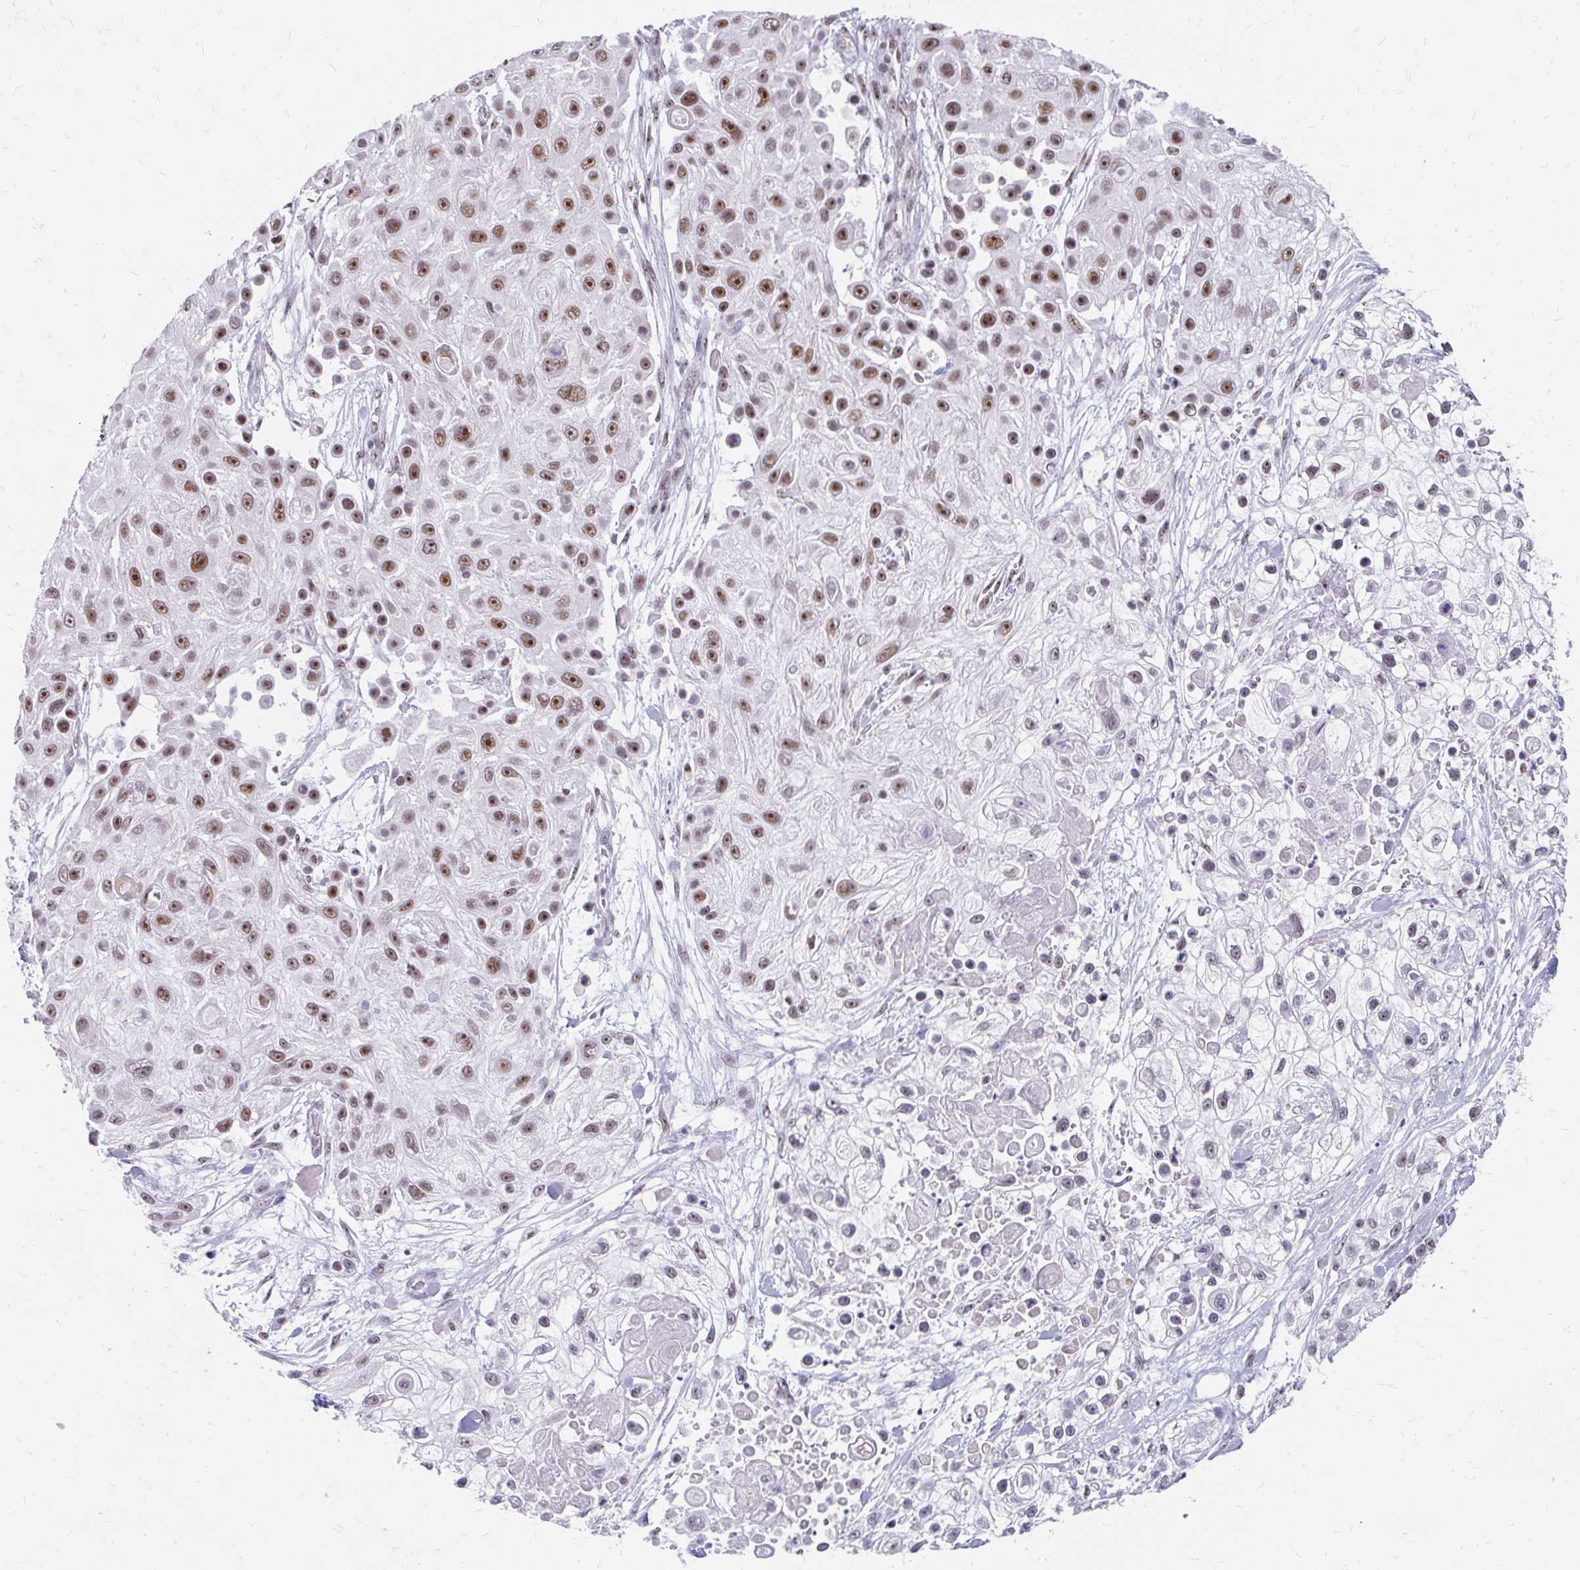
{"staining": {"intensity": "moderate", "quantity": ">75%", "location": "nuclear"}, "tissue": "skin cancer", "cell_type": "Tumor cells", "image_type": "cancer", "snomed": [{"axis": "morphology", "description": "Squamous cell carcinoma, NOS"}, {"axis": "topography", "description": "Skin"}], "caption": "Skin squamous cell carcinoma was stained to show a protein in brown. There is medium levels of moderate nuclear staining in approximately >75% of tumor cells.", "gene": "GTF2H1", "patient": {"sex": "male", "age": 67}}